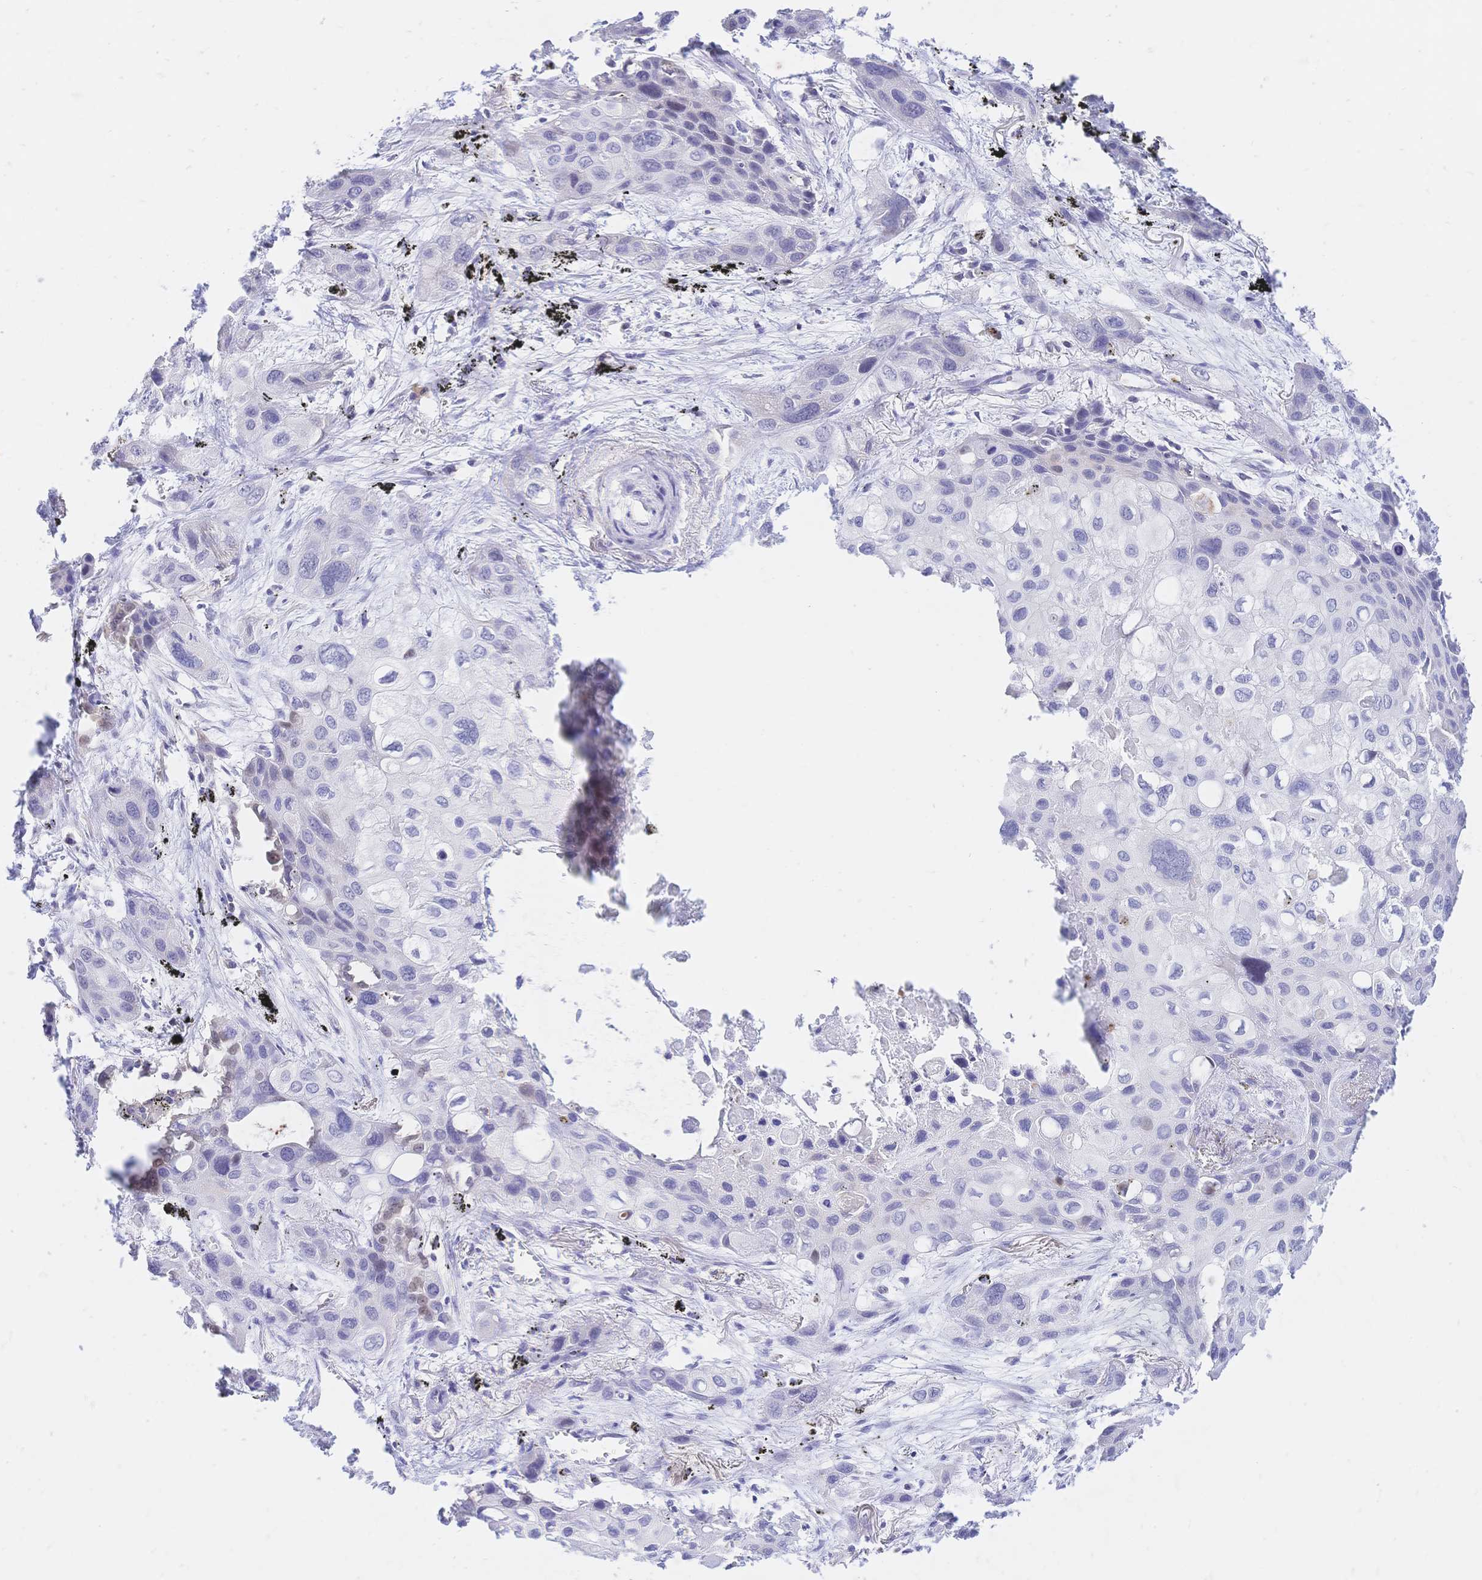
{"staining": {"intensity": "negative", "quantity": "none", "location": "none"}, "tissue": "lung cancer", "cell_type": "Tumor cells", "image_type": "cancer", "snomed": [{"axis": "morphology", "description": "Squamous cell carcinoma, NOS"}, {"axis": "morphology", "description": "Squamous cell carcinoma, metastatic, NOS"}, {"axis": "topography", "description": "Lung"}], "caption": "A micrograph of lung metastatic squamous cell carcinoma stained for a protein displays no brown staining in tumor cells. Nuclei are stained in blue.", "gene": "CLEC18B", "patient": {"sex": "male", "age": 59}}